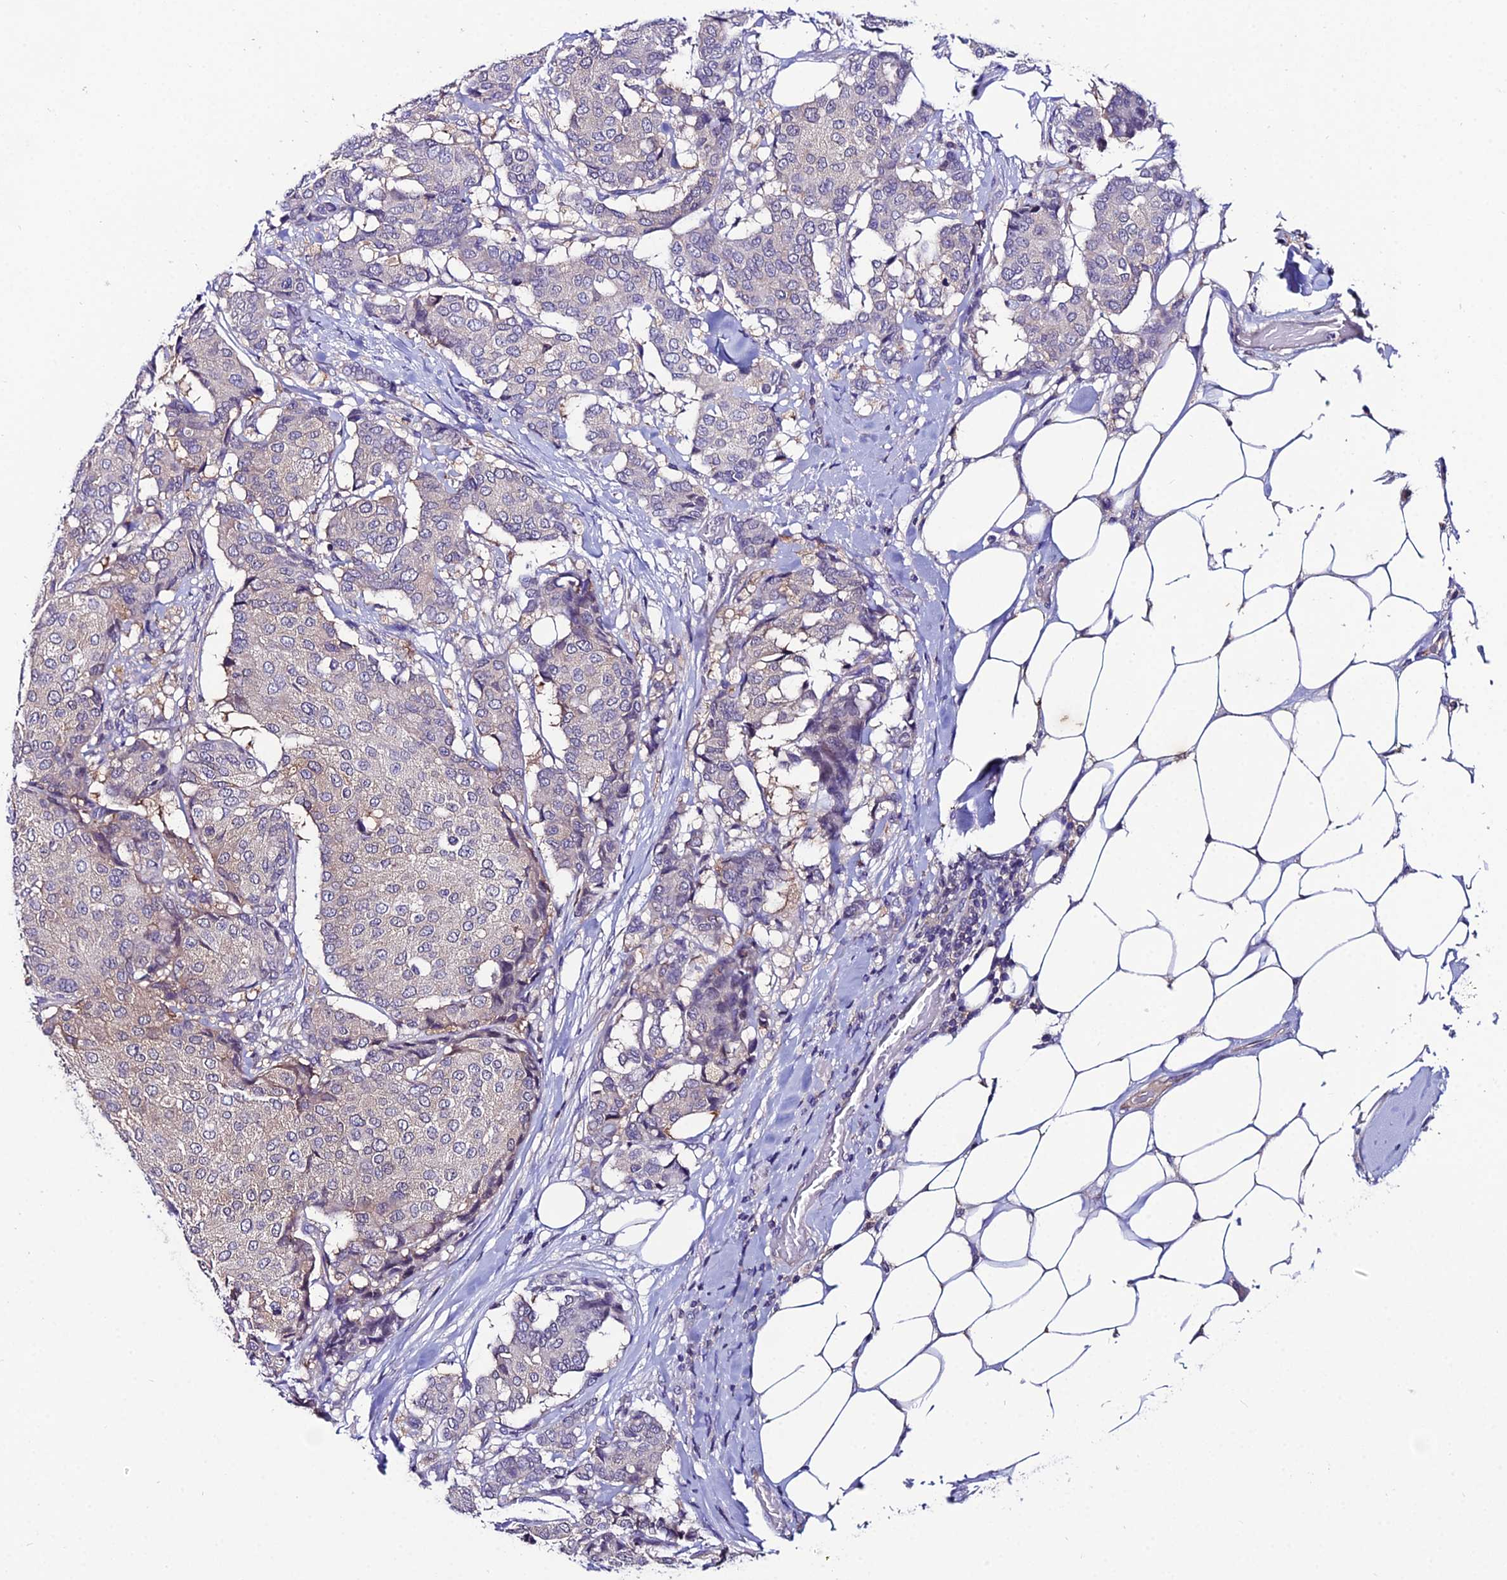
{"staining": {"intensity": "weak", "quantity": "<25%", "location": "cytoplasmic/membranous"}, "tissue": "breast cancer", "cell_type": "Tumor cells", "image_type": "cancer", "snomed": [{"axis": "morphology", "description": "Duct carcinoma"}, {"axis": "topography", "description": "Breast"}], "caption": "Immunohistochemistry of human breast cancer (infiltrating ductal carcinoma) exhibits no expression in tumor cells.", "gene": "LGALS7", "patient": {"sex": "female", "age": 75}}